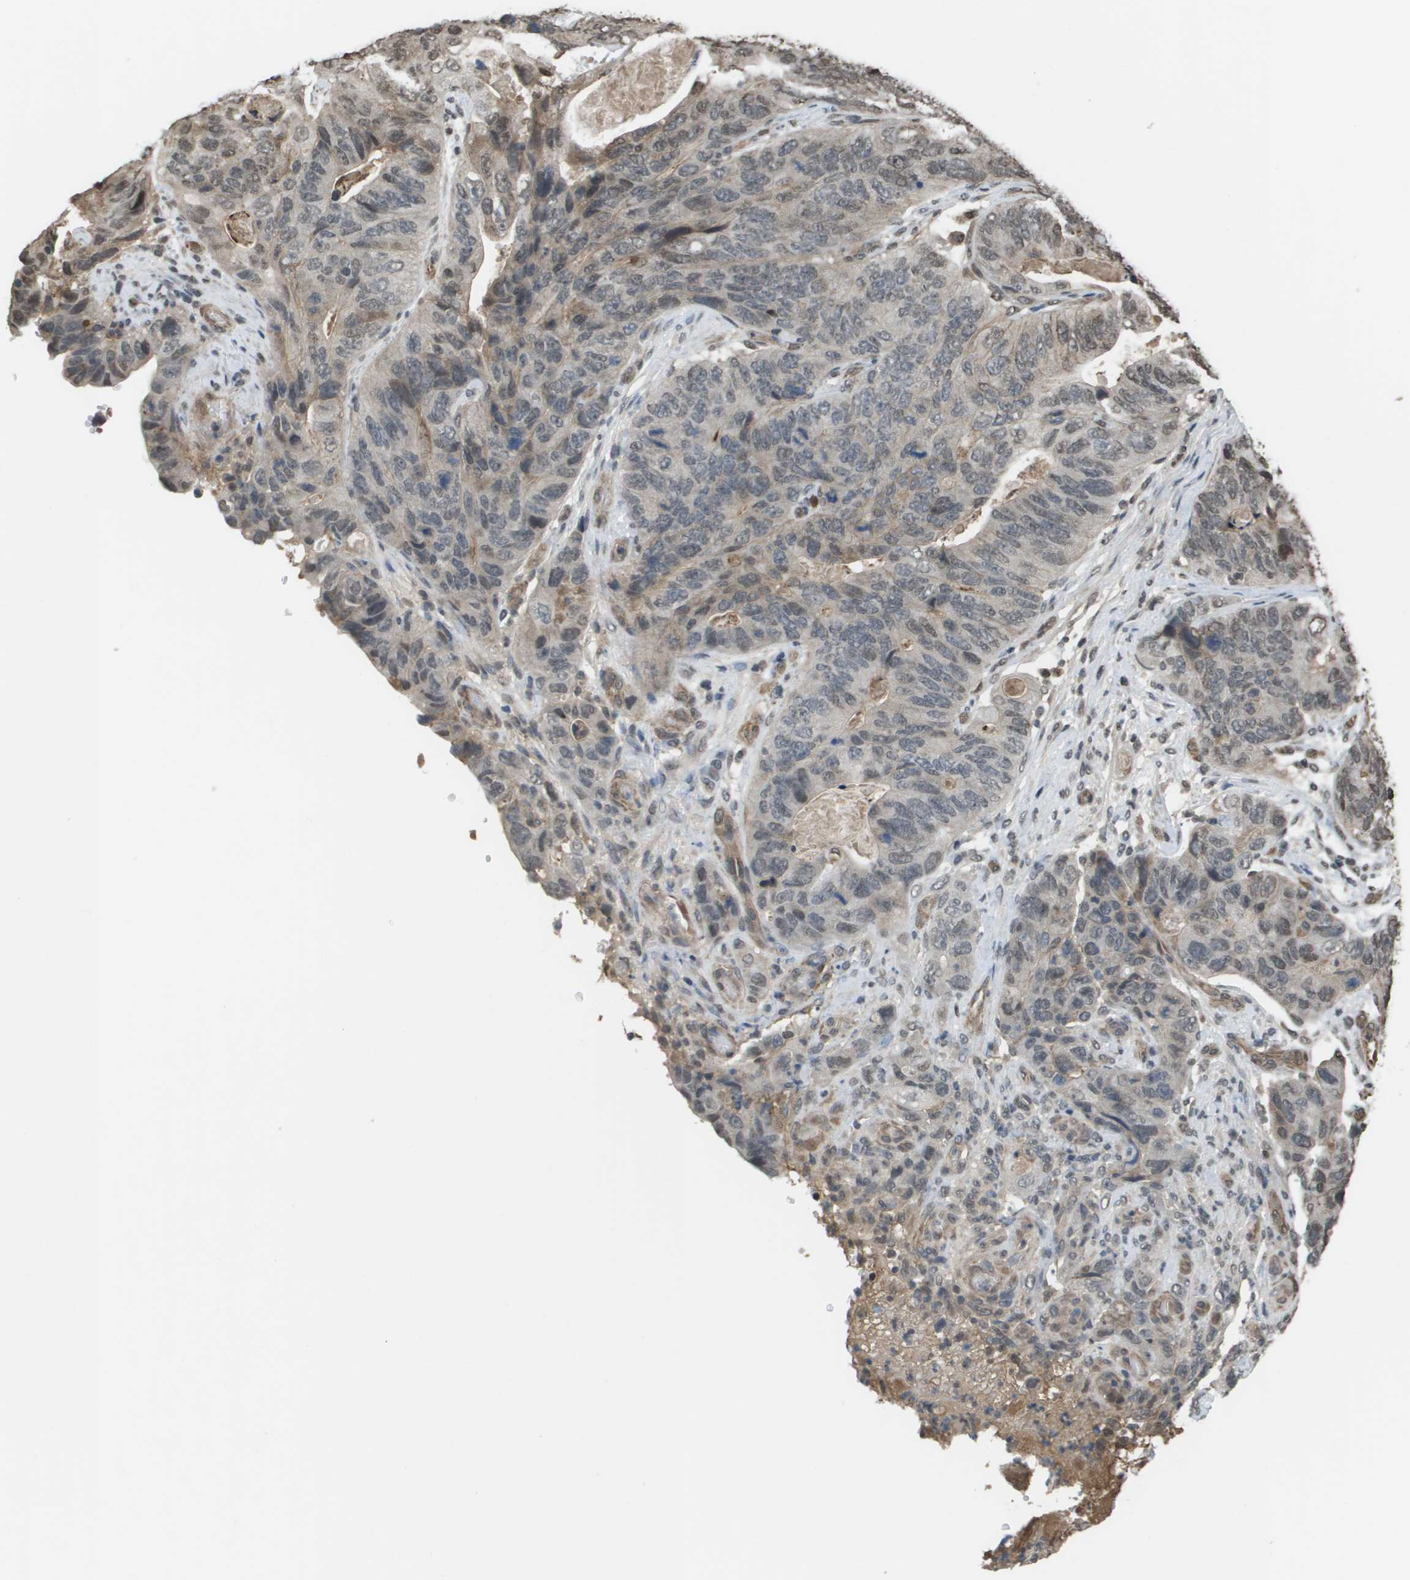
{"staining": {"intensity": "weak", "quantity": "<25%", "location": "cytoplasmic/membranous,nuclear"}, "tissue": "stomach cancer", "cell_type": "Tumor cells", "image_type": "cancer", "snomed": [{"axis": "morphology", "description": "Adenocarcinoma, NOS"}, {"axis": "topography", "description": "Stomach"}], "caption": "Adenocarcinoma (stomach) was stained to show a protein in brown. There is no significant positivity in tumor cells.", "gene": "NDRG2", "patient": {"sex": "female", "age": 89}}